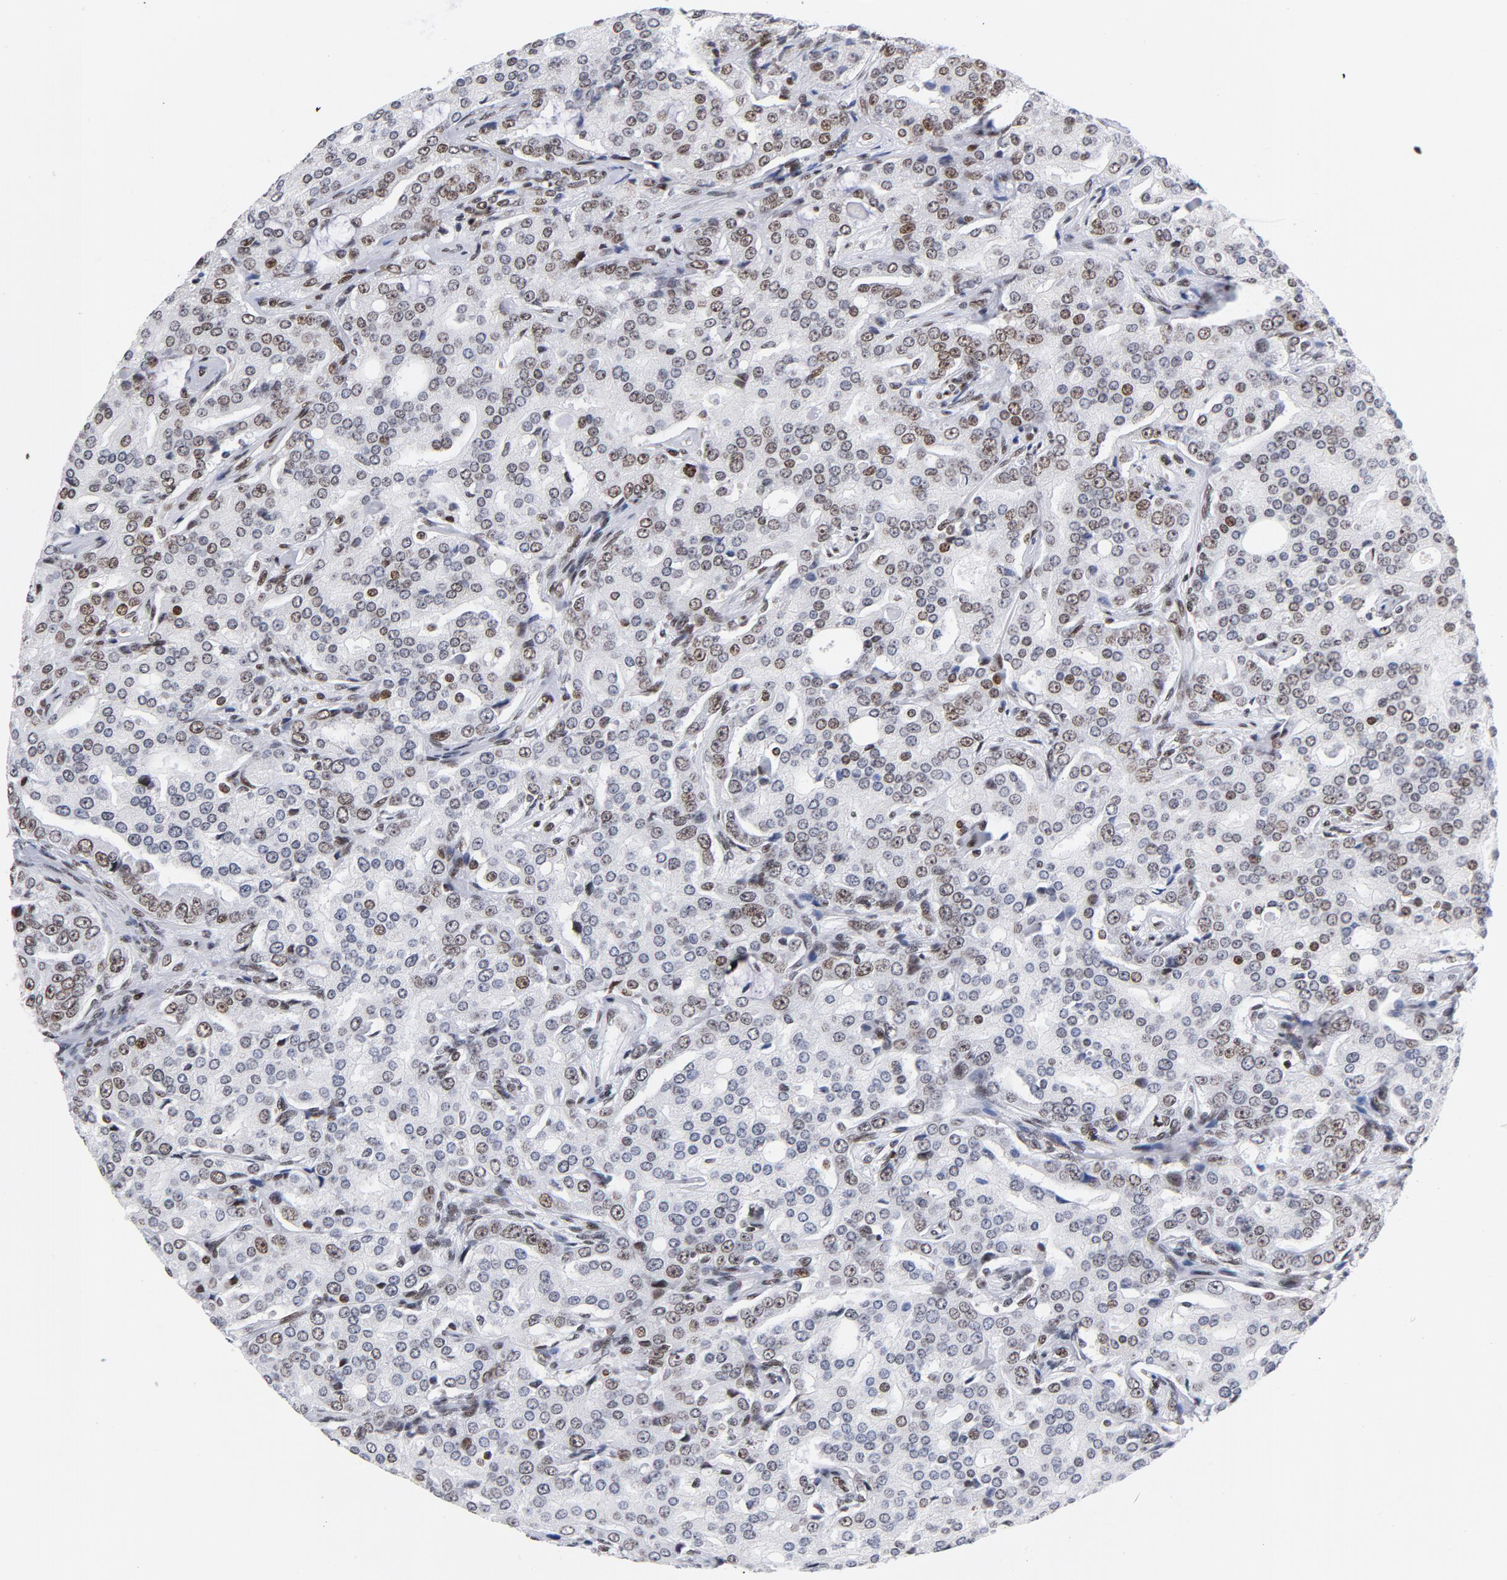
{"staining": {"intensity": "moderate", "quantity": "25%-75%", "location": "nuclear"}, "tissue": "prostate cancer", "cell_type": "Tumor cells", "image_type": "cancer", "snomed": [{"axis": "morphology", "description": "Adenocarcinoma, High grade"}, {"axis": "topography", "description": "Prostate"}], "caption": "Protein staining reveals moderate nuclear positivity in about 25%-75% of tumor cells in prostate adenocarcinoma (high-grade).", "gene": "TOP2B", "patient": {"sex": "male", "age": 72}}